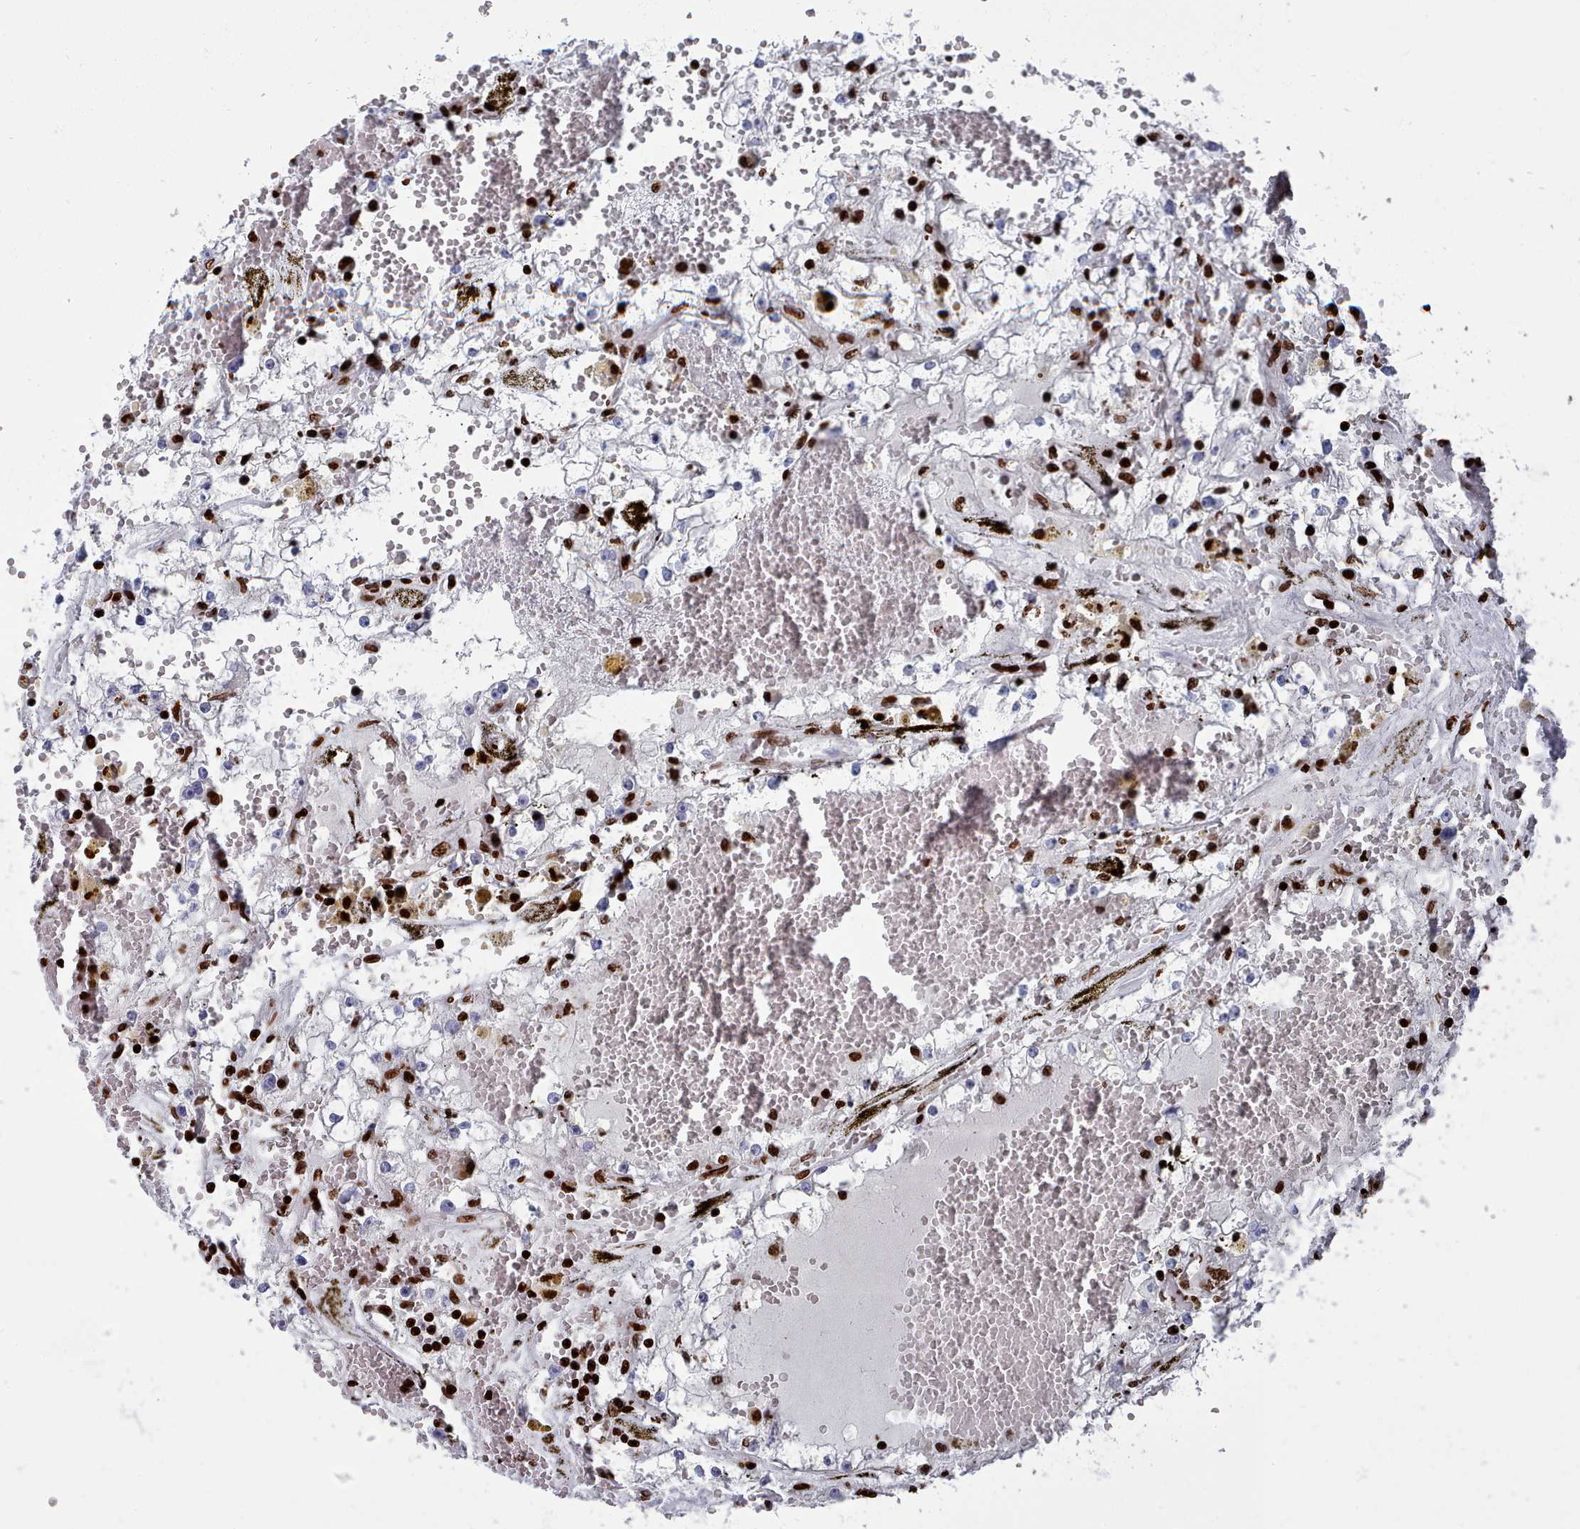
{"staining": {"intensity": "strong", "quantity": "25%-75%", "location": "nuclear"}, "tissue": "renal cancer", "cell_type": "Tumor cells", "image_type": "cancer", "snomed": [{"axis": "morphology", "description": "Adenocarcinoma, NOS"}, {"axis": "topography", "description": "Kidney"}], "caption": "Renal adenocarcinoma stained for a protein (brown) demonstrates strong nuclear positive expression in approximately 25%-75% of tumor cells.", "gene": "PCDHB12", "patient": {"sex": "male", "age": 56}}